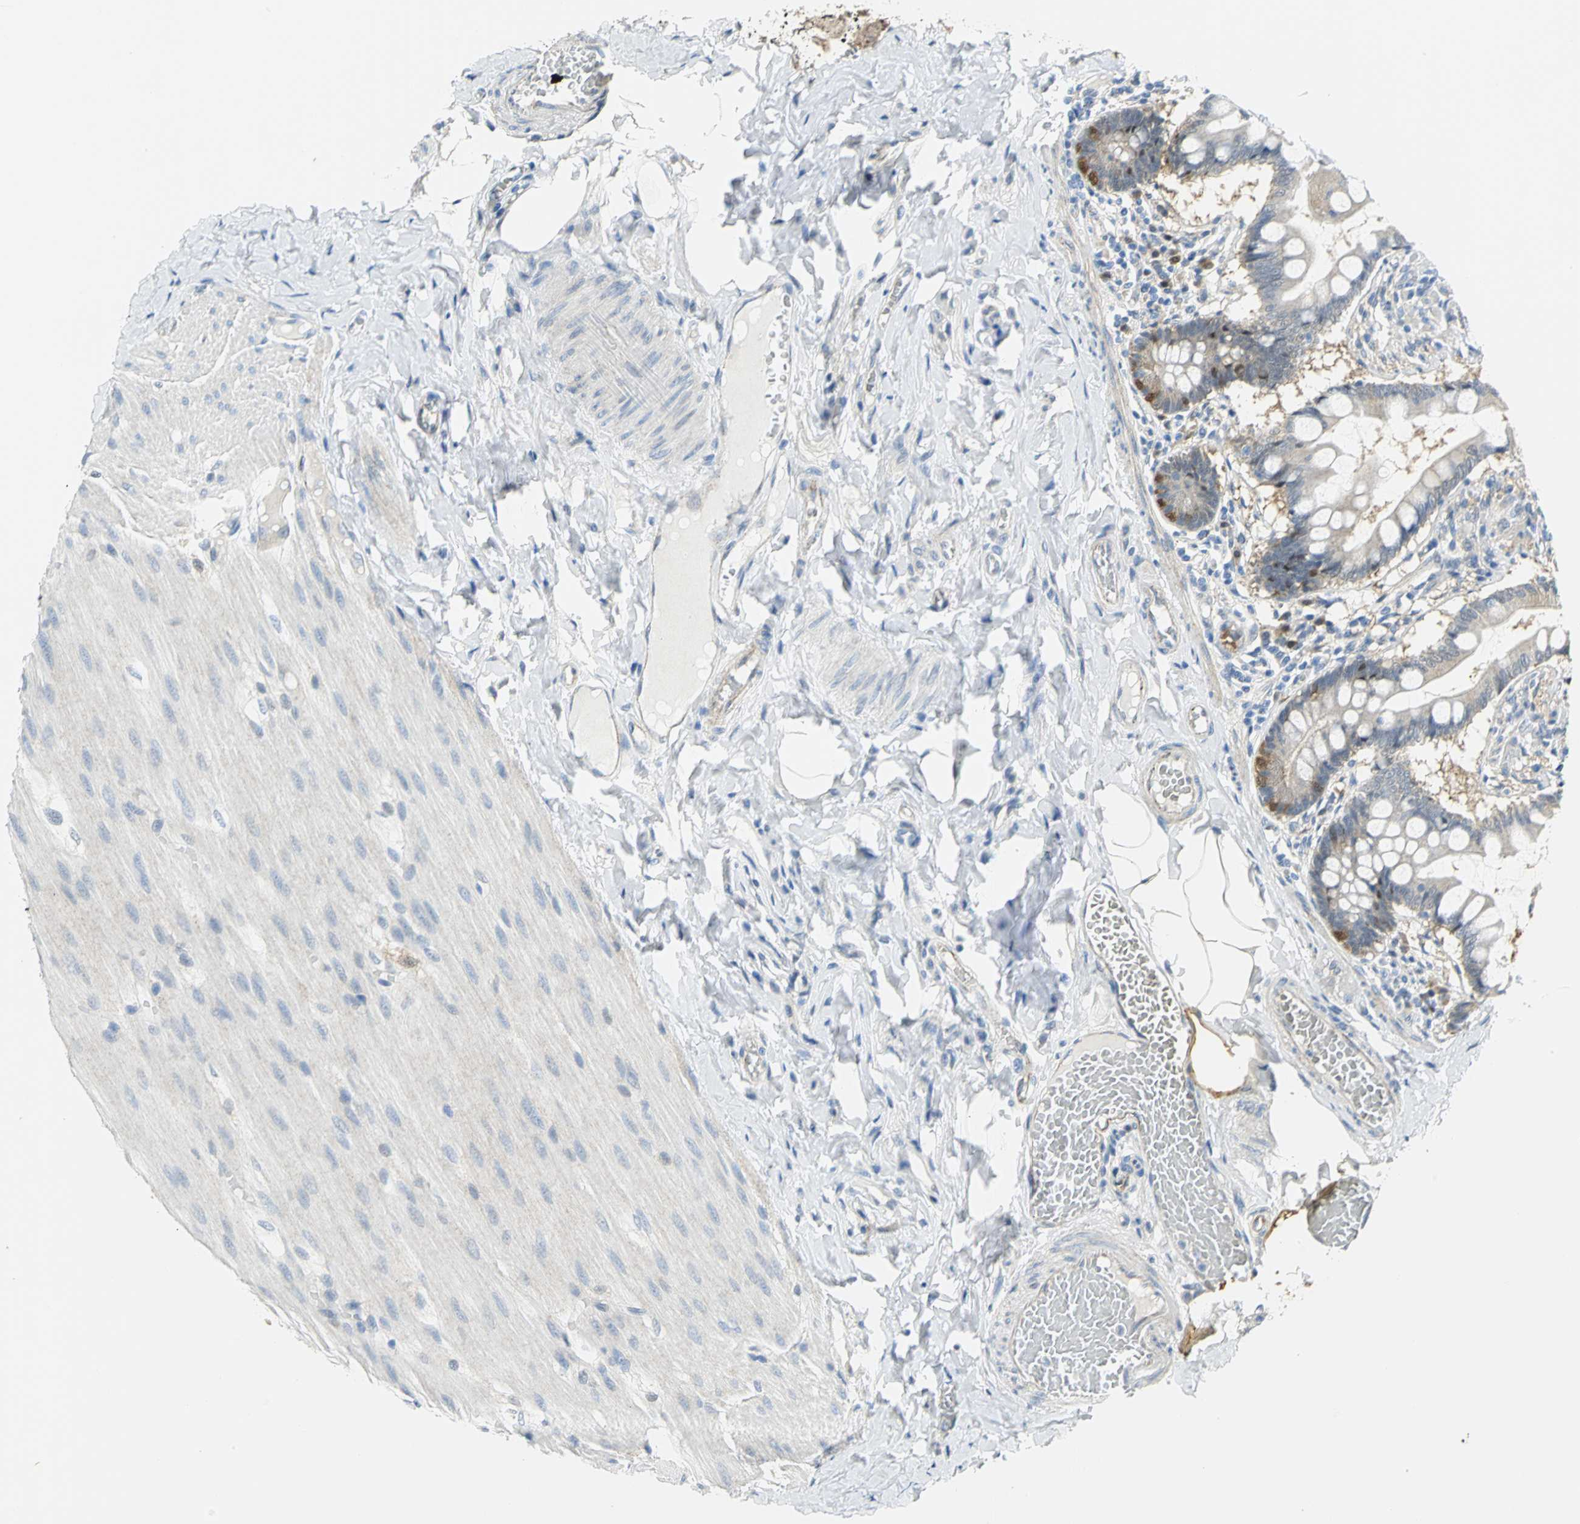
{"staining": {"intensity": "moderate", "quantity": "<25%", "location": "nuclear"}, "tissue": "small intestine", "cell_type": "Glandular cells", "image_type": "normal", "snomed": [{"axis": "morphology", "description": "Normal tissue, NOS"}, {"axis": "topography", "description": "Small intestine"}], "caption": "Human small intestine stained with a protein marker displays moderate staining in glandular cells.", "gene": "PGM3", "patient": {"sex": "male", "age": 41}}